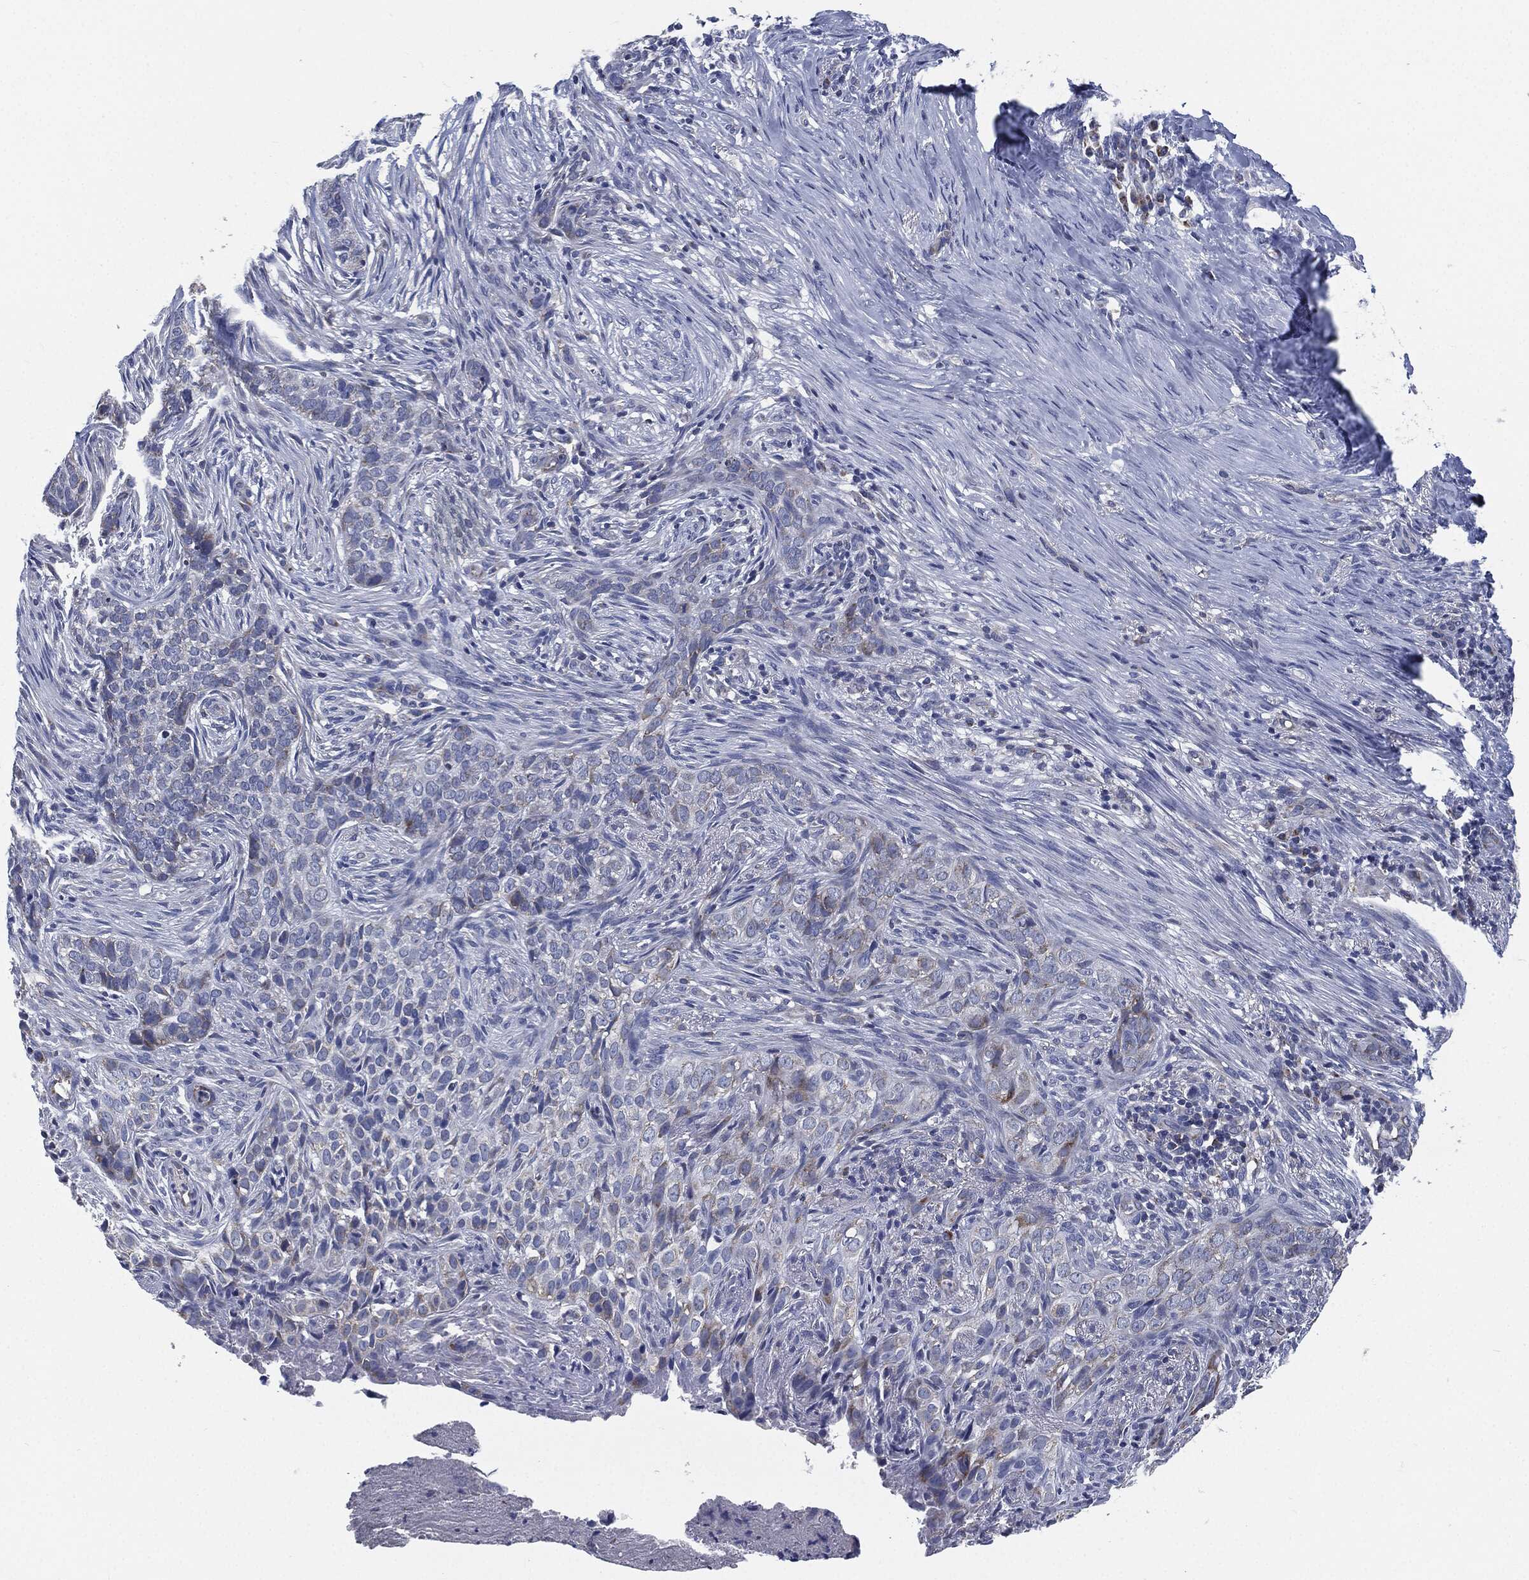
{"staining": {"intensity": "moderate", "quantity": "<25%", "location": "cytoplasmic/membranous"}, "tissue": "skin cancer", "cell_type": "Tumor cells", "image_type": "cancer", "snomed": [{"axis": "morphology", "description": "Squamous cell carcinoma, NOS"}, {"axis": "topography", "description": "Skin"}], "caption": "A brown stain highlights moderate cytoplasmic/membranous positivity of a protein in skin cancer tumor cells.", "gene": "SIGLEC9", "patient": {"sex": "male", "age": 88}}